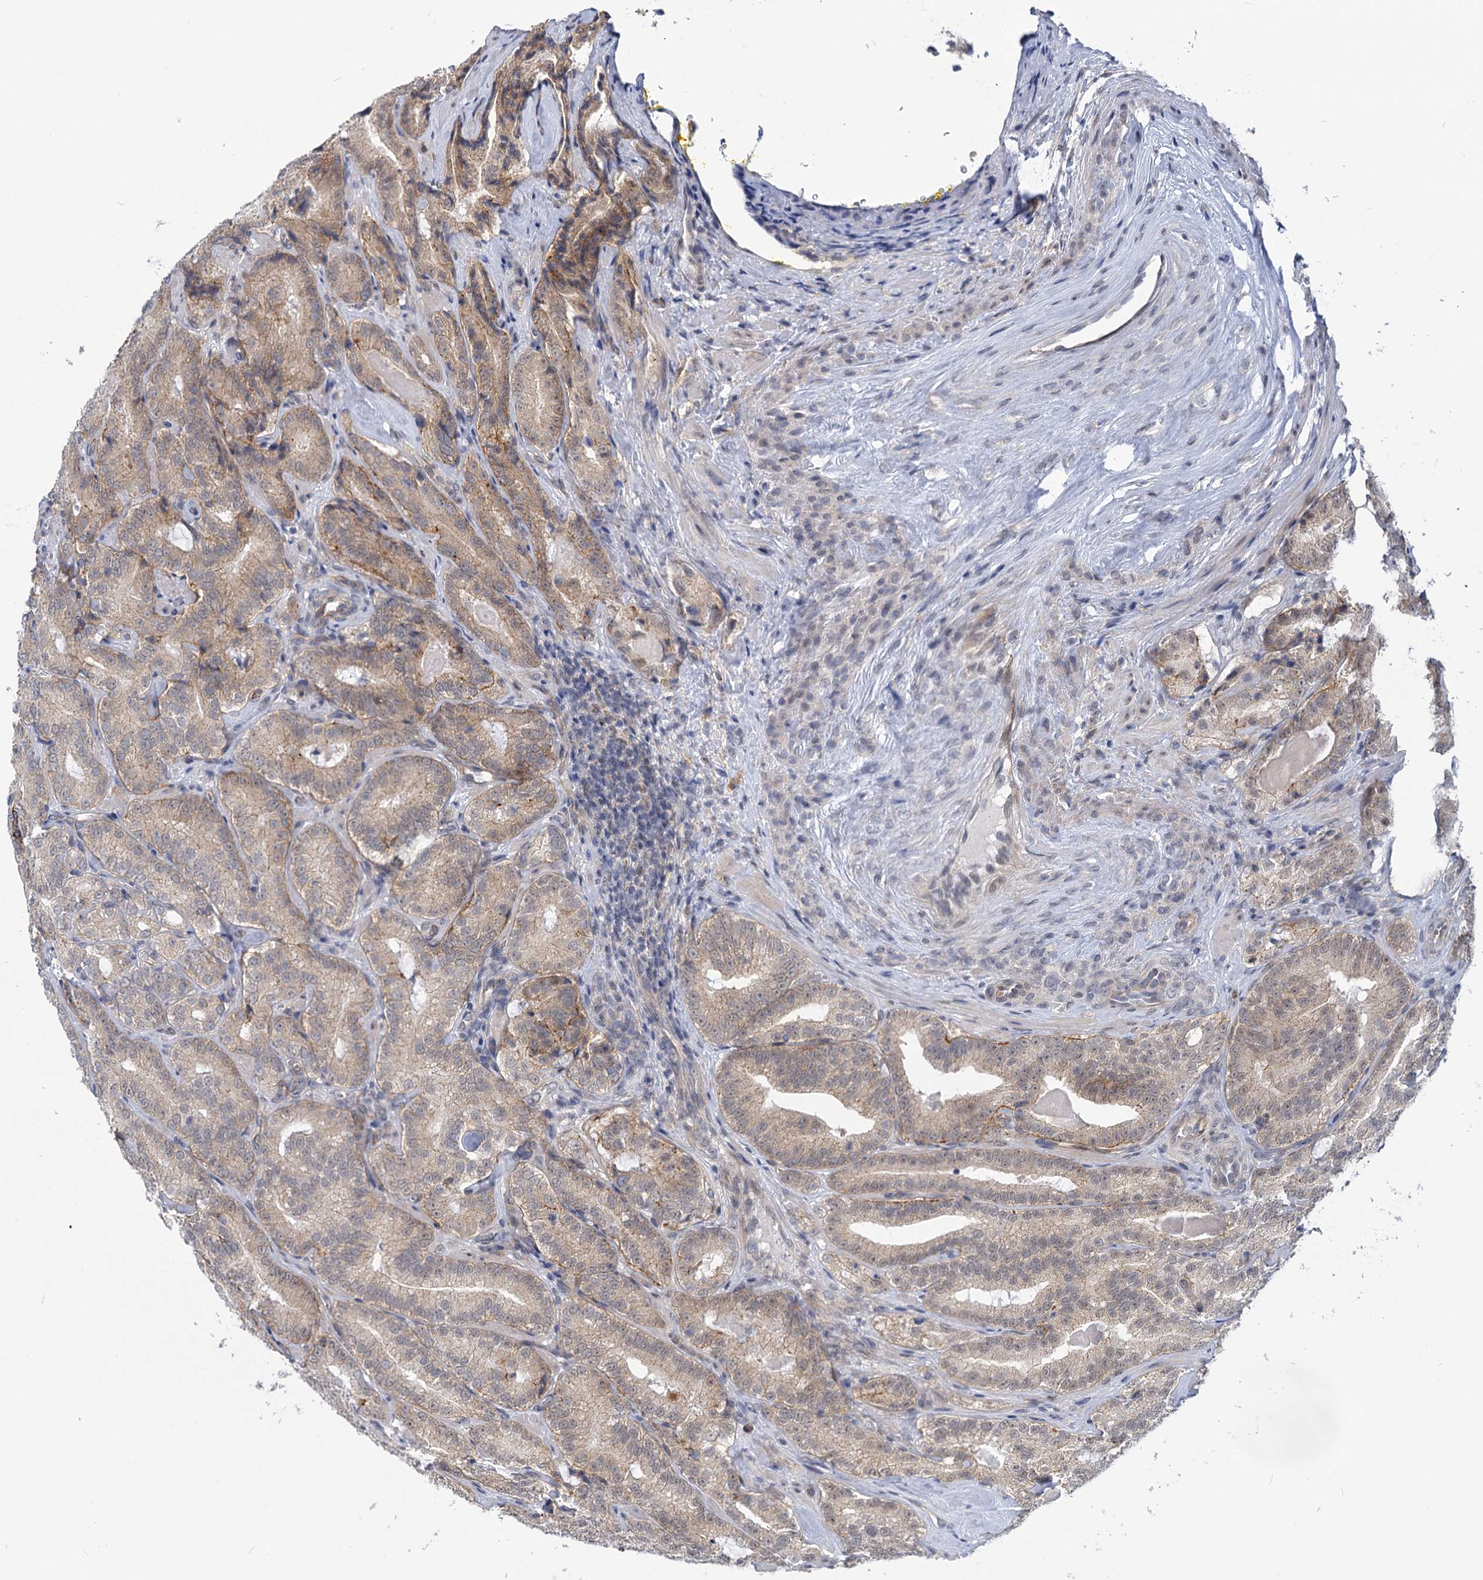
{"staining": {"intensity": "moderate", "quantity": ">75%", "location": "cytoplasmic/membranous,nuclear"}, "tissue": "prostate cancer", "cell_type": "Tumor cells", "image_type": "cancer", "snomed": [{"axis": "morphology", "description": "Adenocarcinoma, High grade"}, {"axis": "topography", "description": "Prostate"}], "caption": "Immunohistochemistry (IHC) micrograph of prostate adenocarcinoma (high-grade) stained for a protein (brown), which displays medium levels of moderate cytoplasmic/membranous and nuclear positivity in about >75% of tumor cells.", "gene": "MBLAC2", "patient": {"sex": "male", "age": 57}}